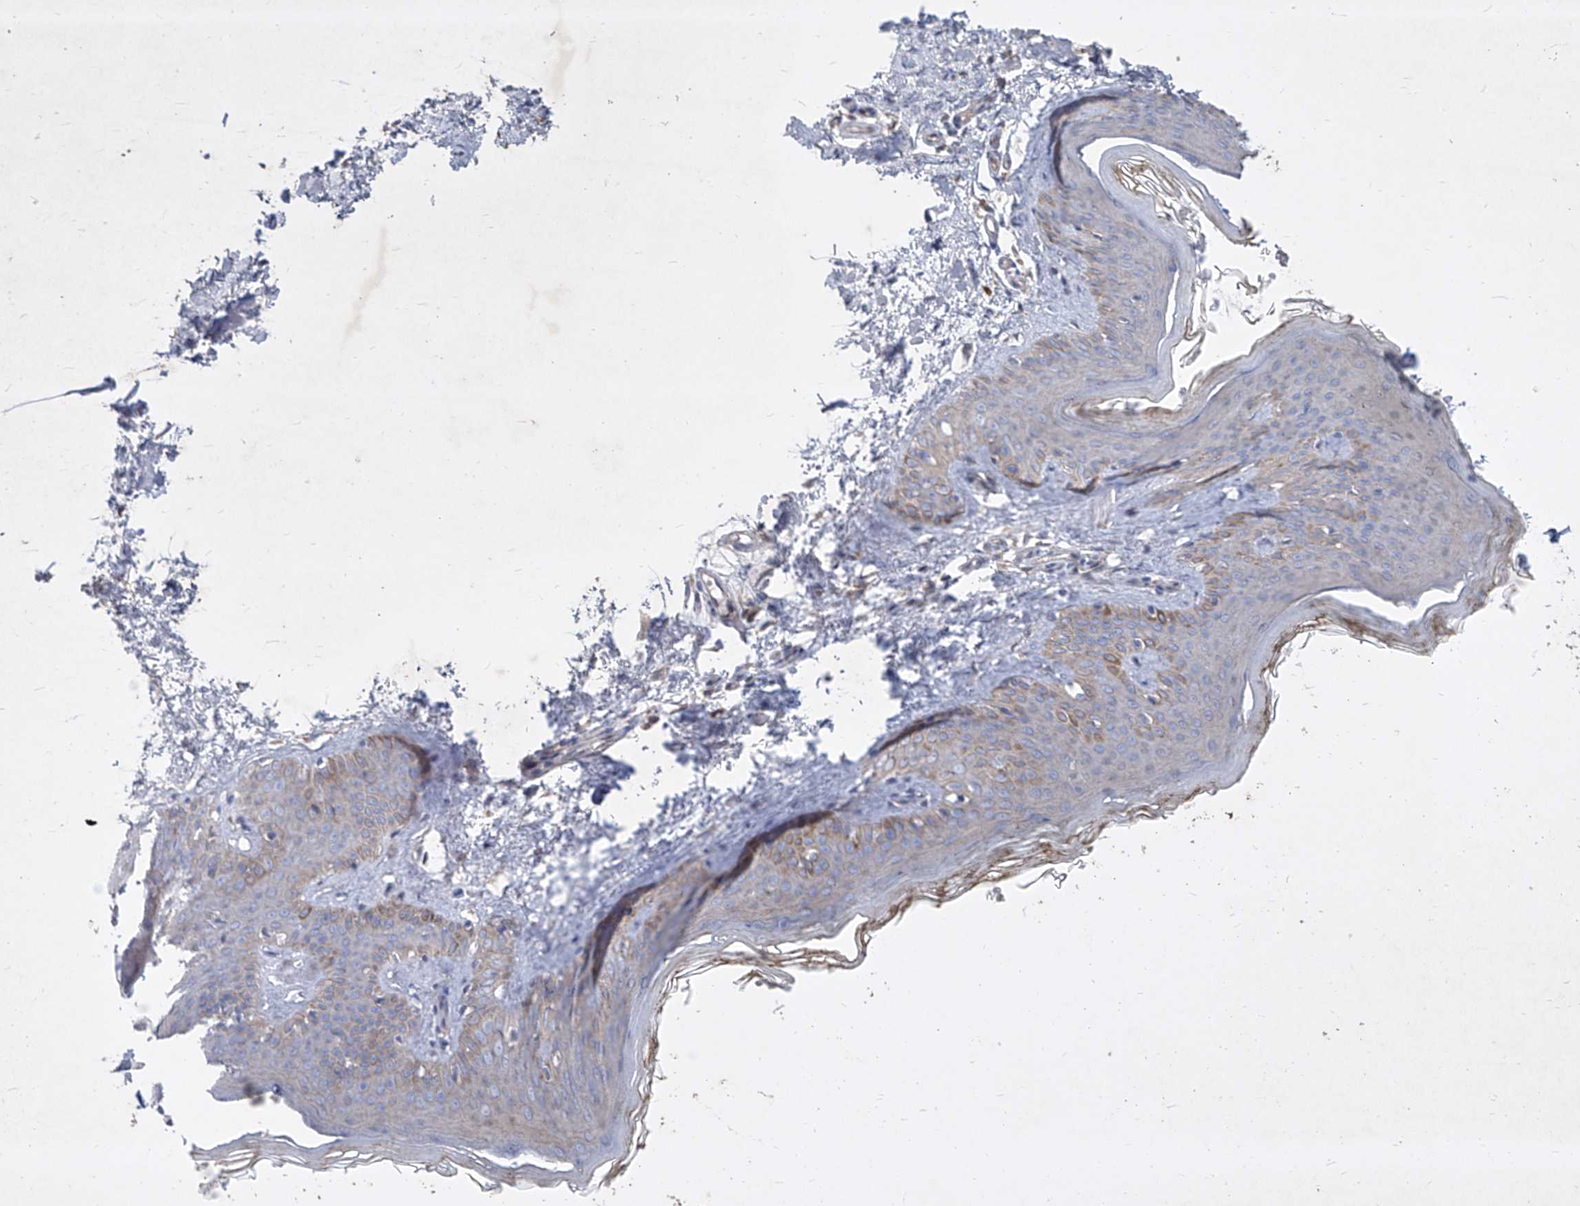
{"staining": {"intensity": "negative", "quantity": "none", "location": "none"}, "tissue": "skin", "cell_type": "Fibroblasts", "image_type": "normal", "snomed": [{"axis": "morphology", "description": "Normal tissue, NOS"}, {"axis": "topography", "description": "Skin"}], "caption": "Histopathology image shows no significant protein staining in fibroblasts of benign skin.", "gene": "COQ3", "patient": {"sex": "female", "age": 27}}